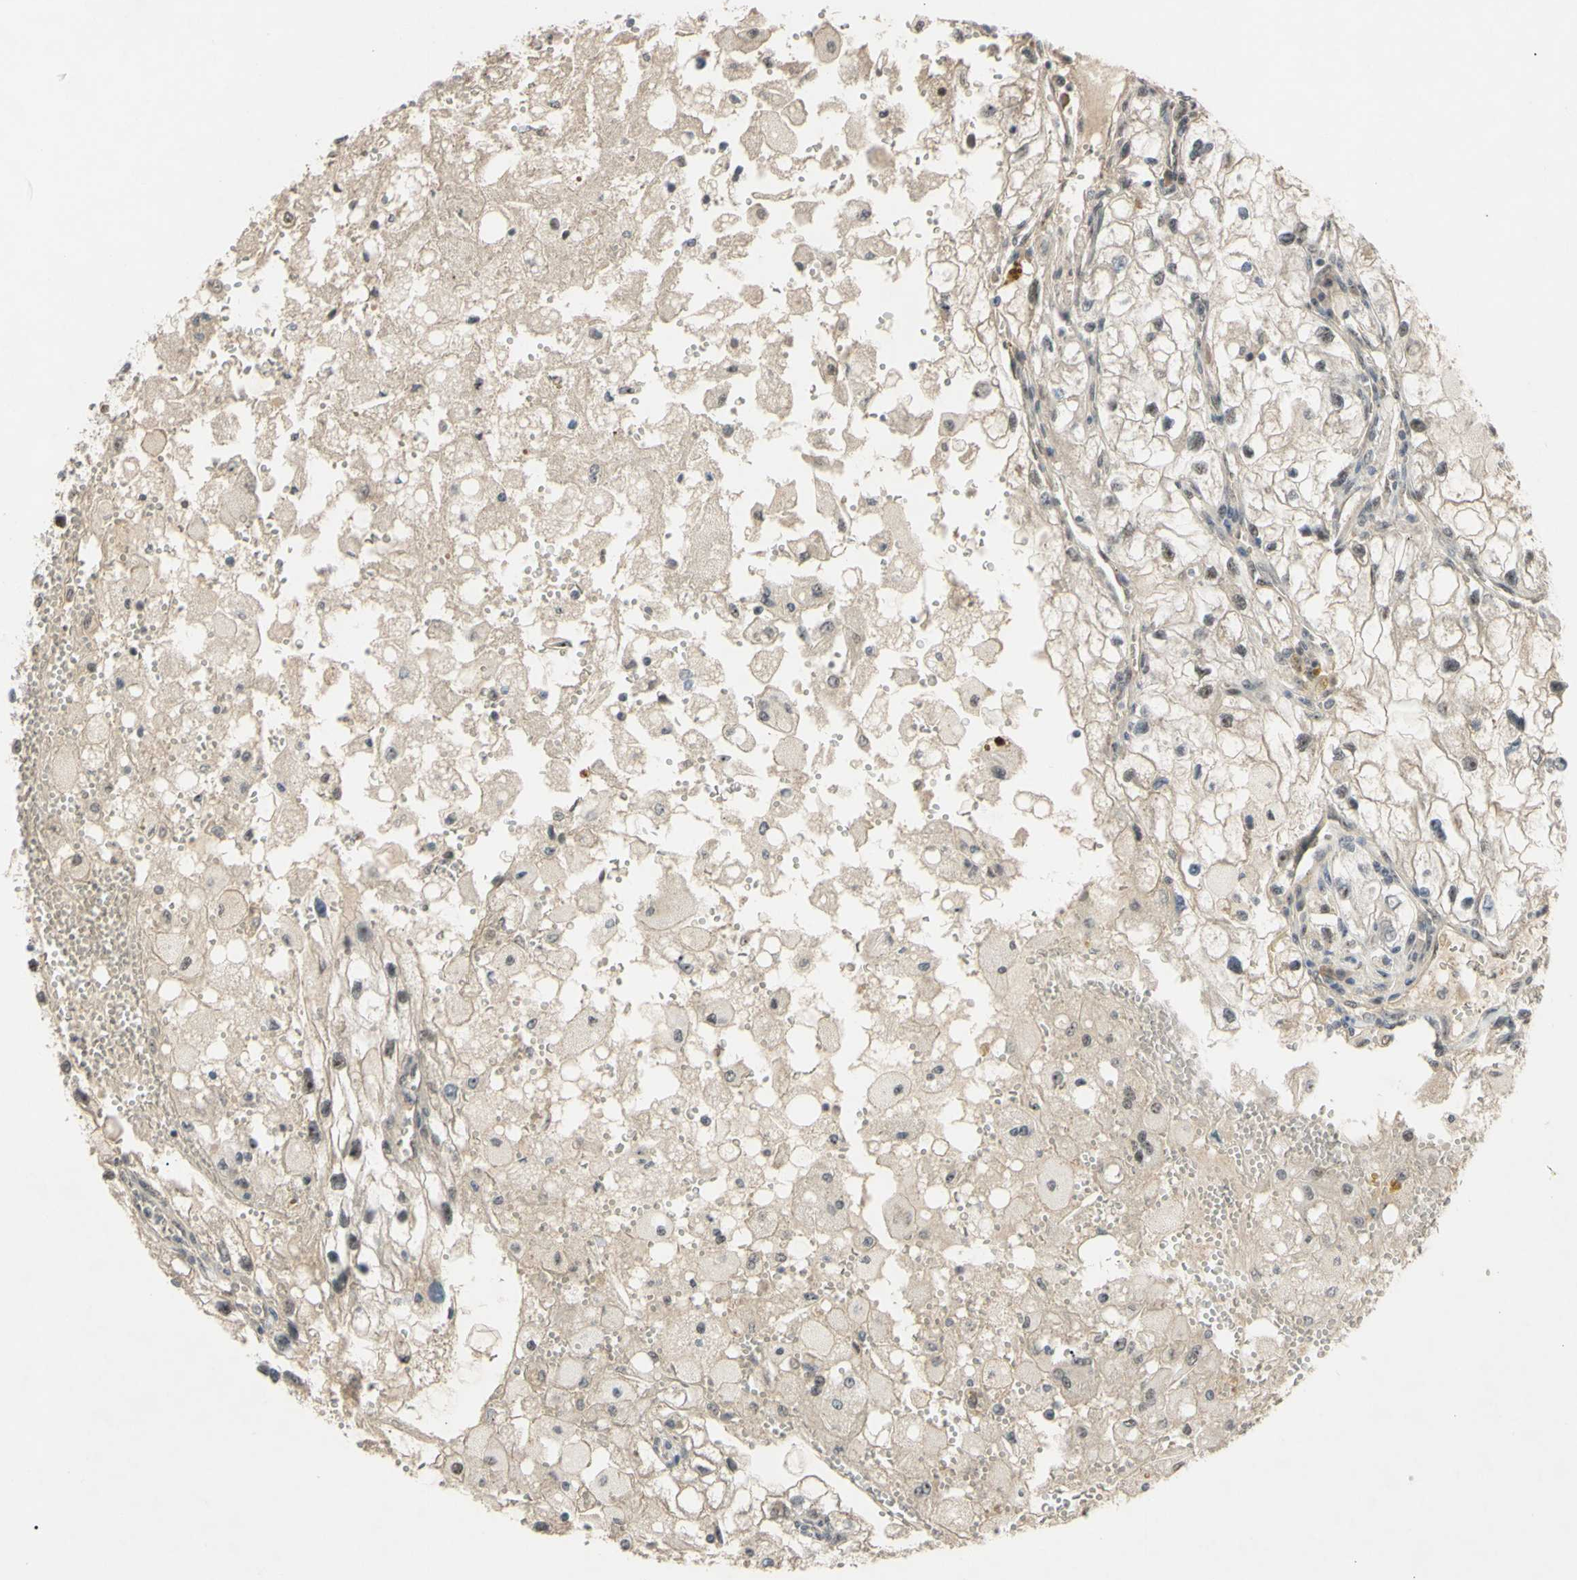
{"staining": {"intensity": "weak", "quantity": "<25%", "location": "nuclear"}, "tissue": "renal cancer", "cell_type": "Tumor cells", "image_type": "cancer", "snomed": [{"axis": "morphology", "description": "Adenocarcinoma, NOS"}, {"axis": "topography", "description": "Kidney"}], "caption": "IHC of human adenocarcinoma (renal) shows no positivity in tumor cells.", "gene": "ALK", "patient": {"sex": "female", "age": 70}}